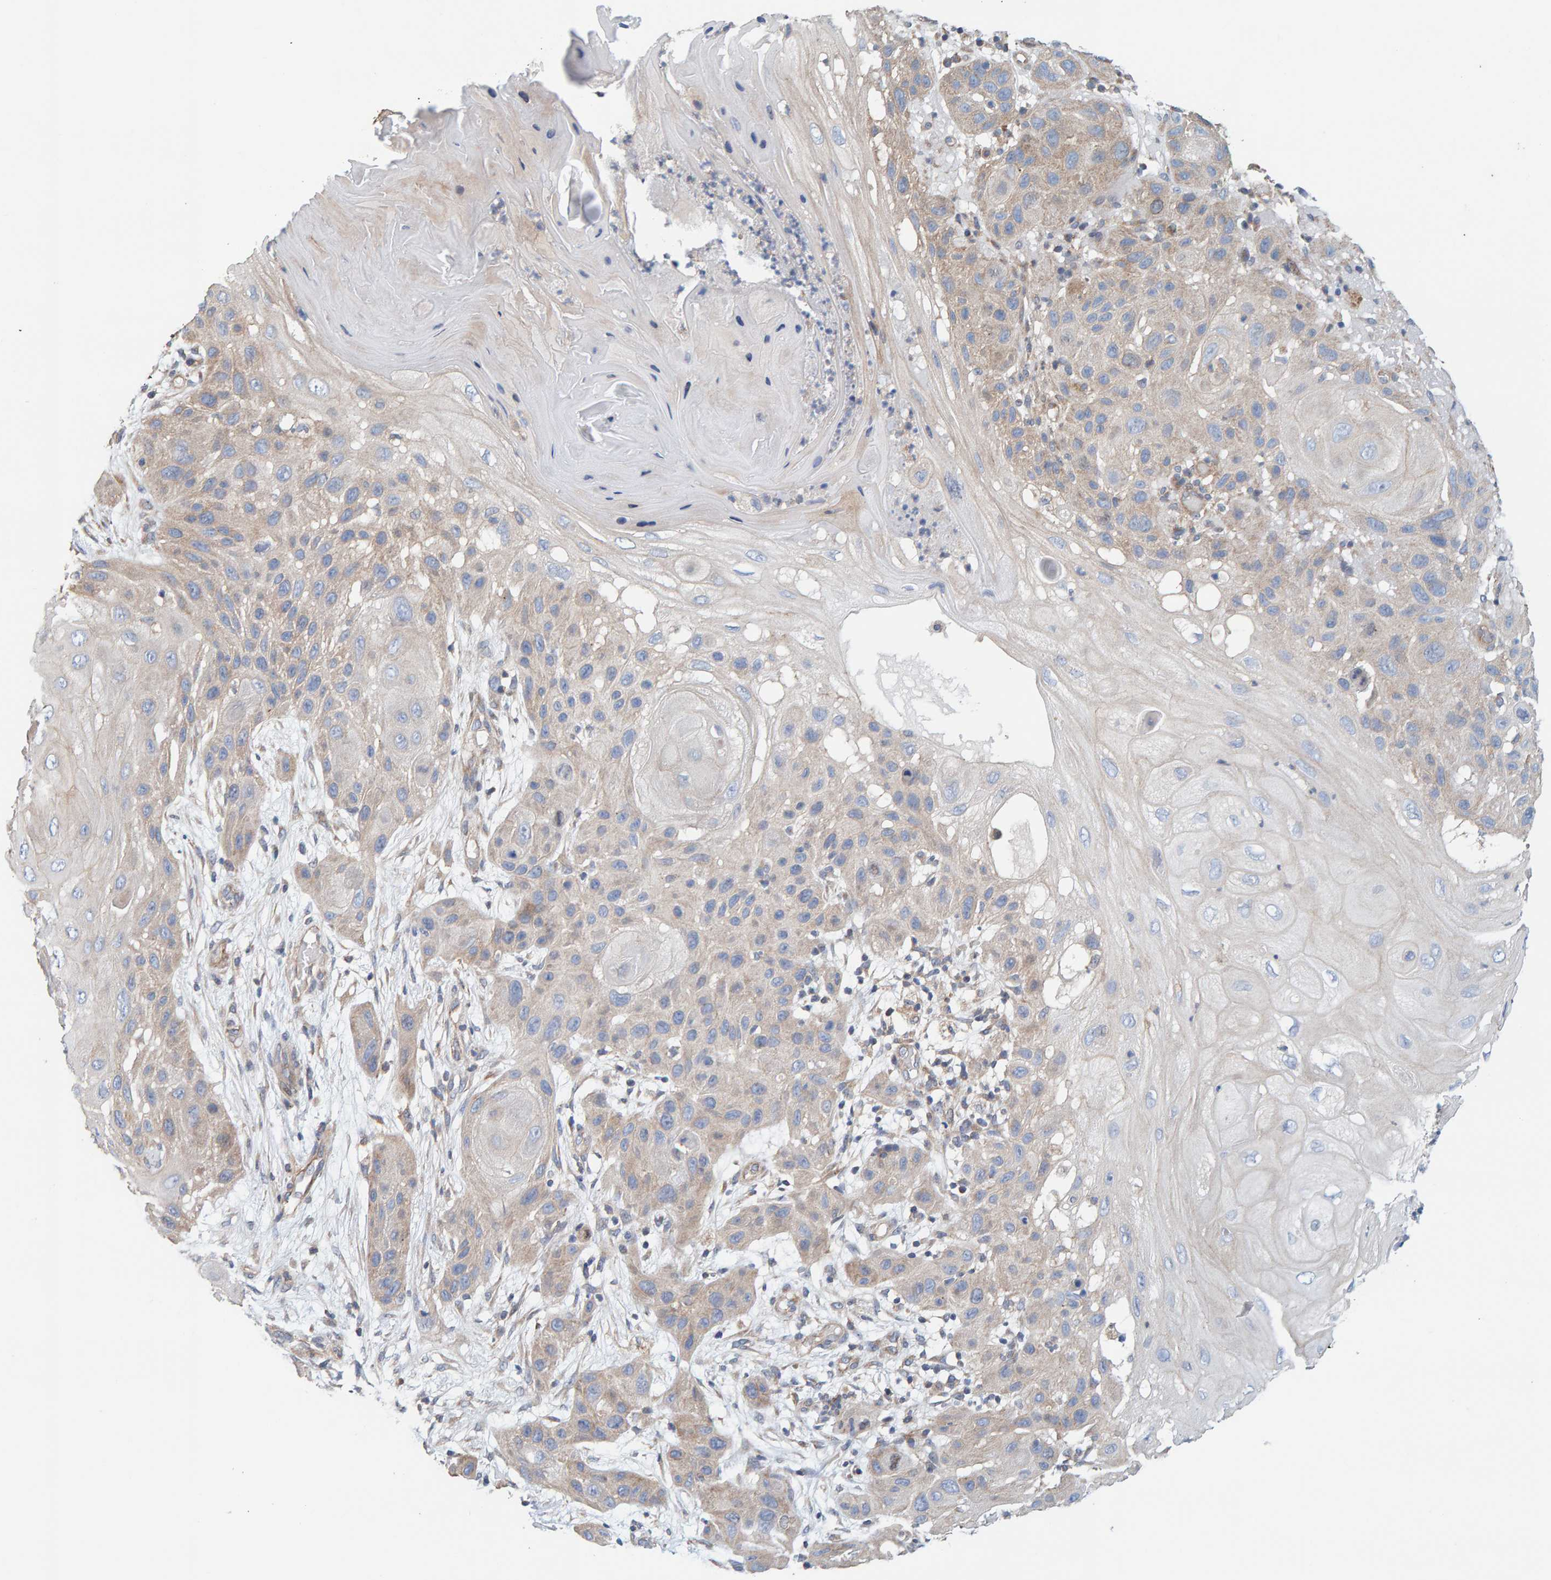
{"staining": {"intensity": "weak", "quantity": "25%-75%", "location": "cytoplasmic/membranous"}, "tissue": "skin cancer", "cell_type": "Tumor cells", "image_type": "cancer", "snomed": [{"axis": "morphology", "description": "Squamous cell carcinoma, NOS"}, {"axis": "topography", "description": "Skin"}], "caption": "Protein expression analysis of skin cancer demonstrates weak cytoplasmic/membranous staining in approximately 25%-75% of tumor cells.", "gene": "RGP1", "patient": {"sex": "female", "age": 96}}